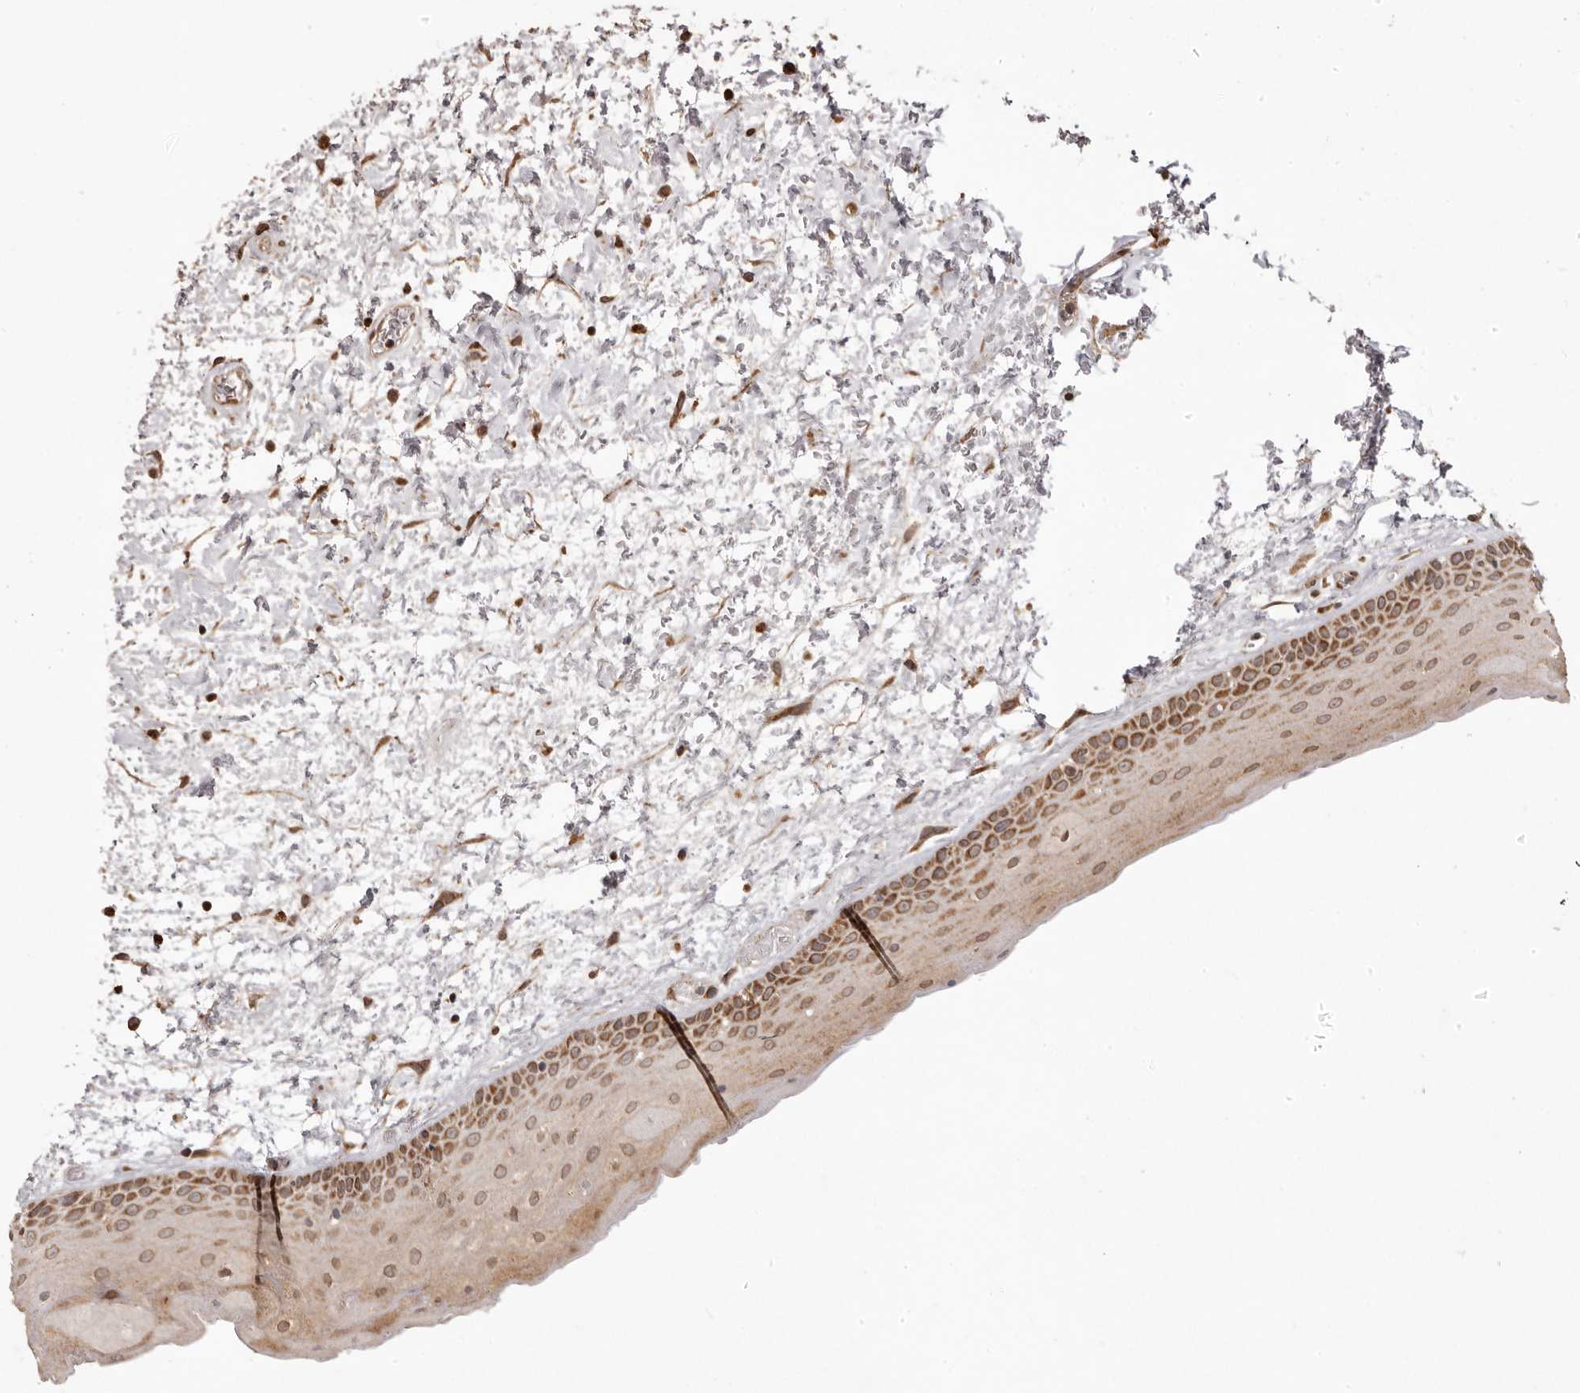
{"staining": {"intensity": "strong", "quantity": ">75%", "location": "cytoplasmic/membranous"}, "tissue": "oral mucosa", "cell_type": "Squamous epithelial cells", "image_type": "normal", "snomed": [{"axis": "morphology", "description": "Normal tissue, NOS"}, {"axis": "topography", "description": "Oral tissue"}], "caption": "Approximately >75% of squamous epithelial cells in benign oral mucosa reveal strong cytoplasmic/membranous protein positivity as visualized by brown immunohistochemical staining.", "gene": "CHRM2", "patient": {"sex": "female", "age": 76}}